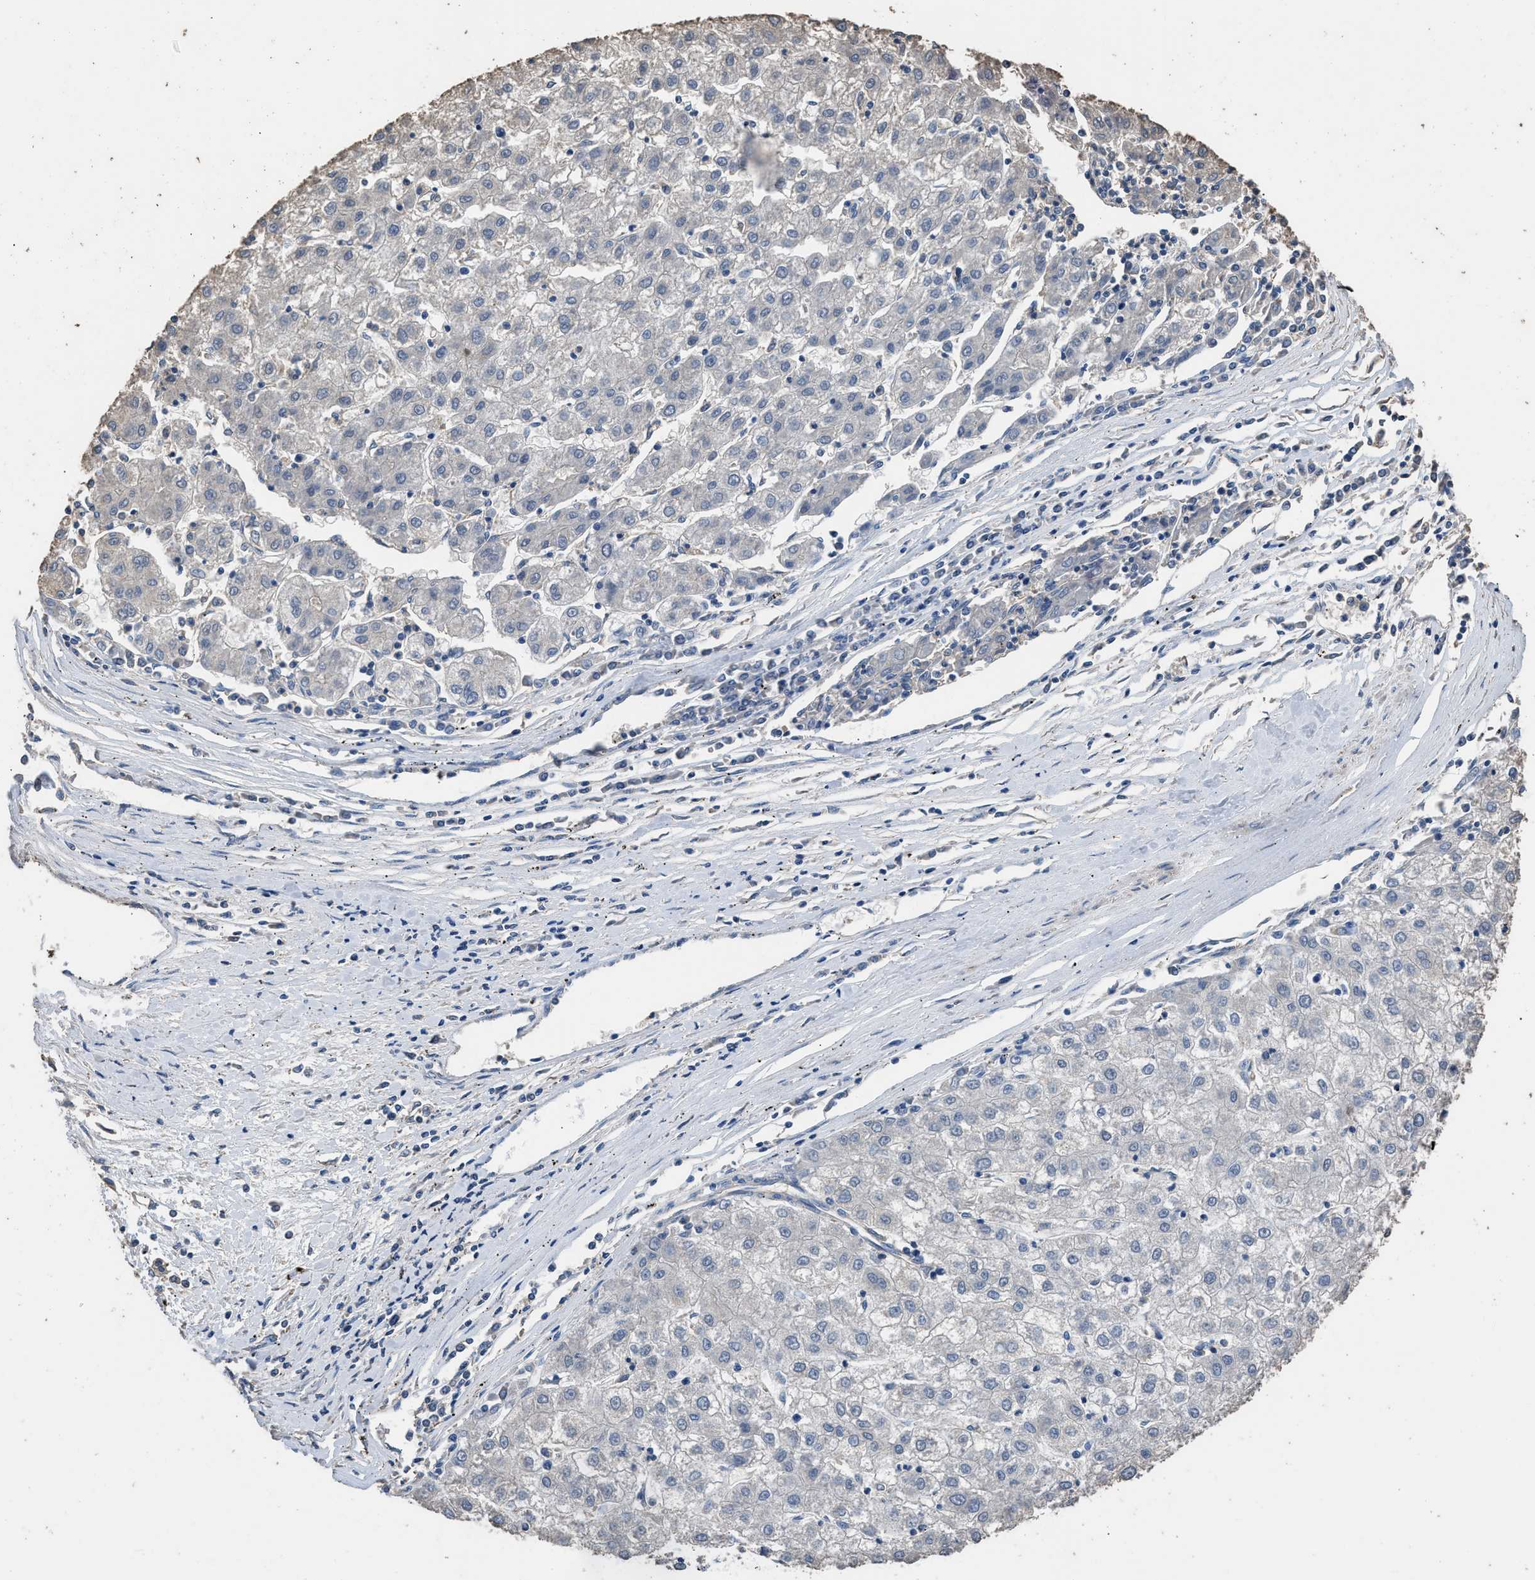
{"staining": {"intensity": "negative", "quantity": "none", "location": "none"}, "tissue": "liver cancer", "cell_type": "Tumor cells", "image_type": "cancer", "snomed": [{"axis": "morphology", "description": "Carcinoma, Hepatocellular, NOS"}, {"axis": "topography", "description": "Liver"}], "caption": "This is an IHC histopathology image of human liver hepatocellular carcinoma. There is no staining in tumor cells.", "gene": "ITSN1", "patient": {"sex": "male", "age": 72}}